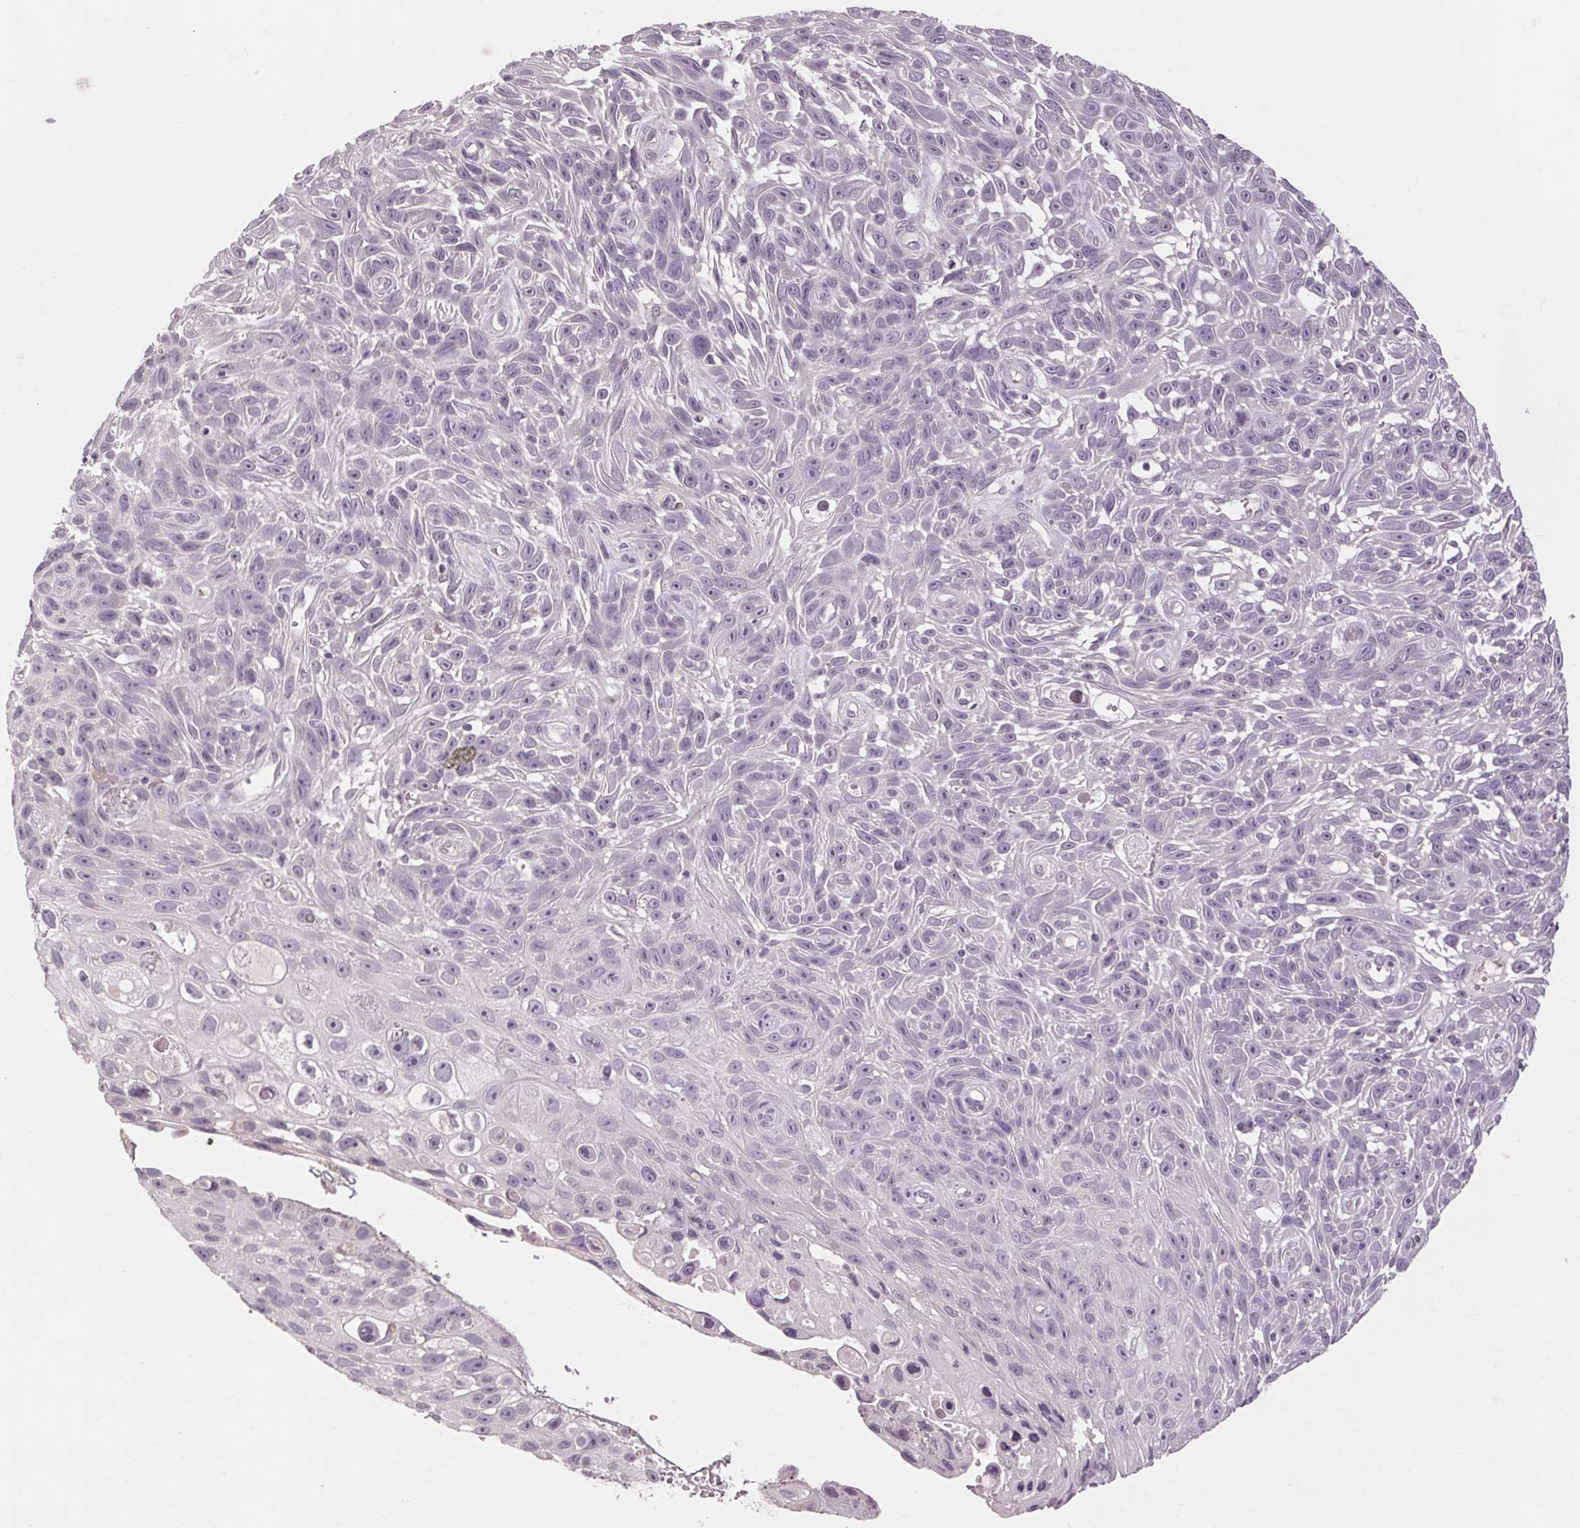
{"staining": {"intensity": "negative", "quantity": "none", "location": "none"}, "tissue": "skin cancer", "cell_type": "Tumor cells", "image_type": "cancer", "snomed": [{"axis": "morphology", "description": "Squamous cell carcinoma, NOS"}, {"axis": "topography", "description": "Skin"}], "caption": "High power microscopy image of an IHC histopathology image of skin cancer, revealing no significant staining in tumor cells.", "gene": "POMC", "patient": {"sex": "male", "age": 82}}